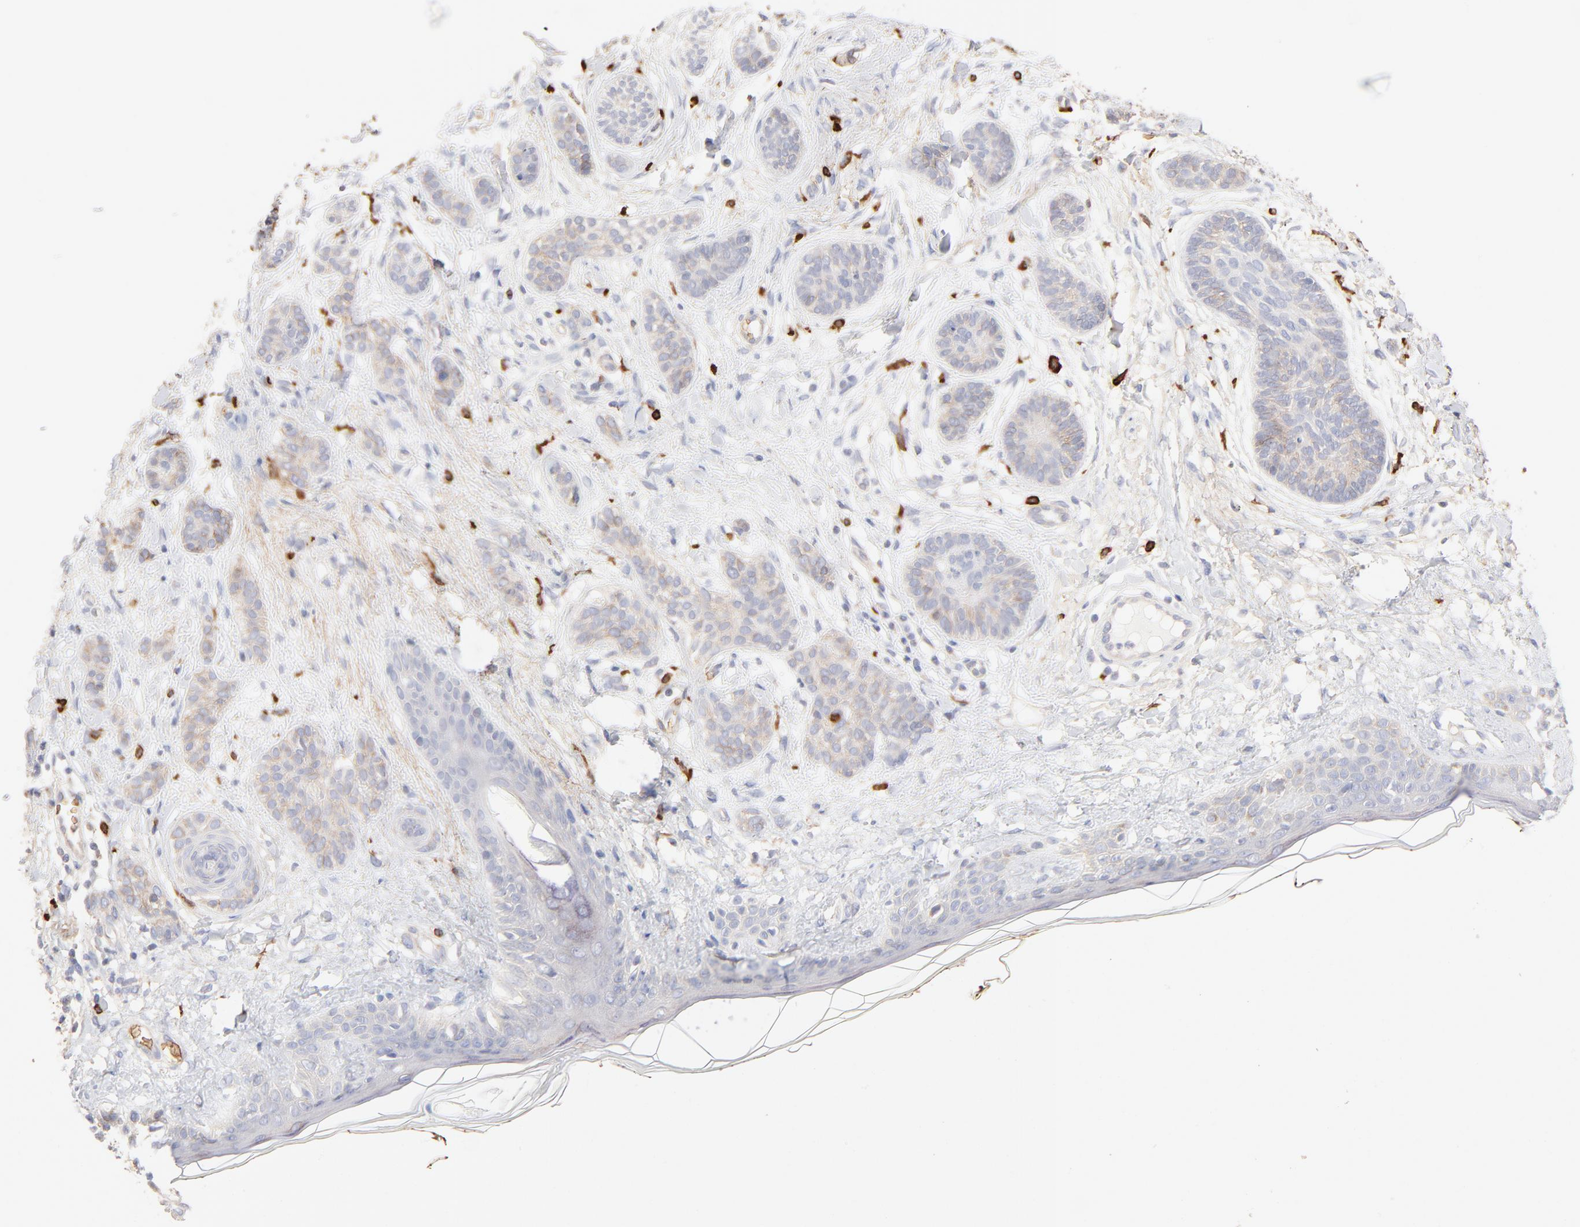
{"staining": {"intensity": "negative", "quantity": "none", "location": "none"}, "tissue": "skin cancer", "cell_type": "Tumor cells", "image_type": "cancer", "snomed": [{"axis": "morphology", "description": "Normal tissue, NOS"}, {"axis": "morphology", "description": "Basal cell carcinoma"}, {"axis": "topography", "description": "Skin"}], "caption": "Tumor cells are negative for protein expression in human basal cell carcinoma (skin).", "gene": "SPTB", "patient": {"sex": "male", "age": 63}}